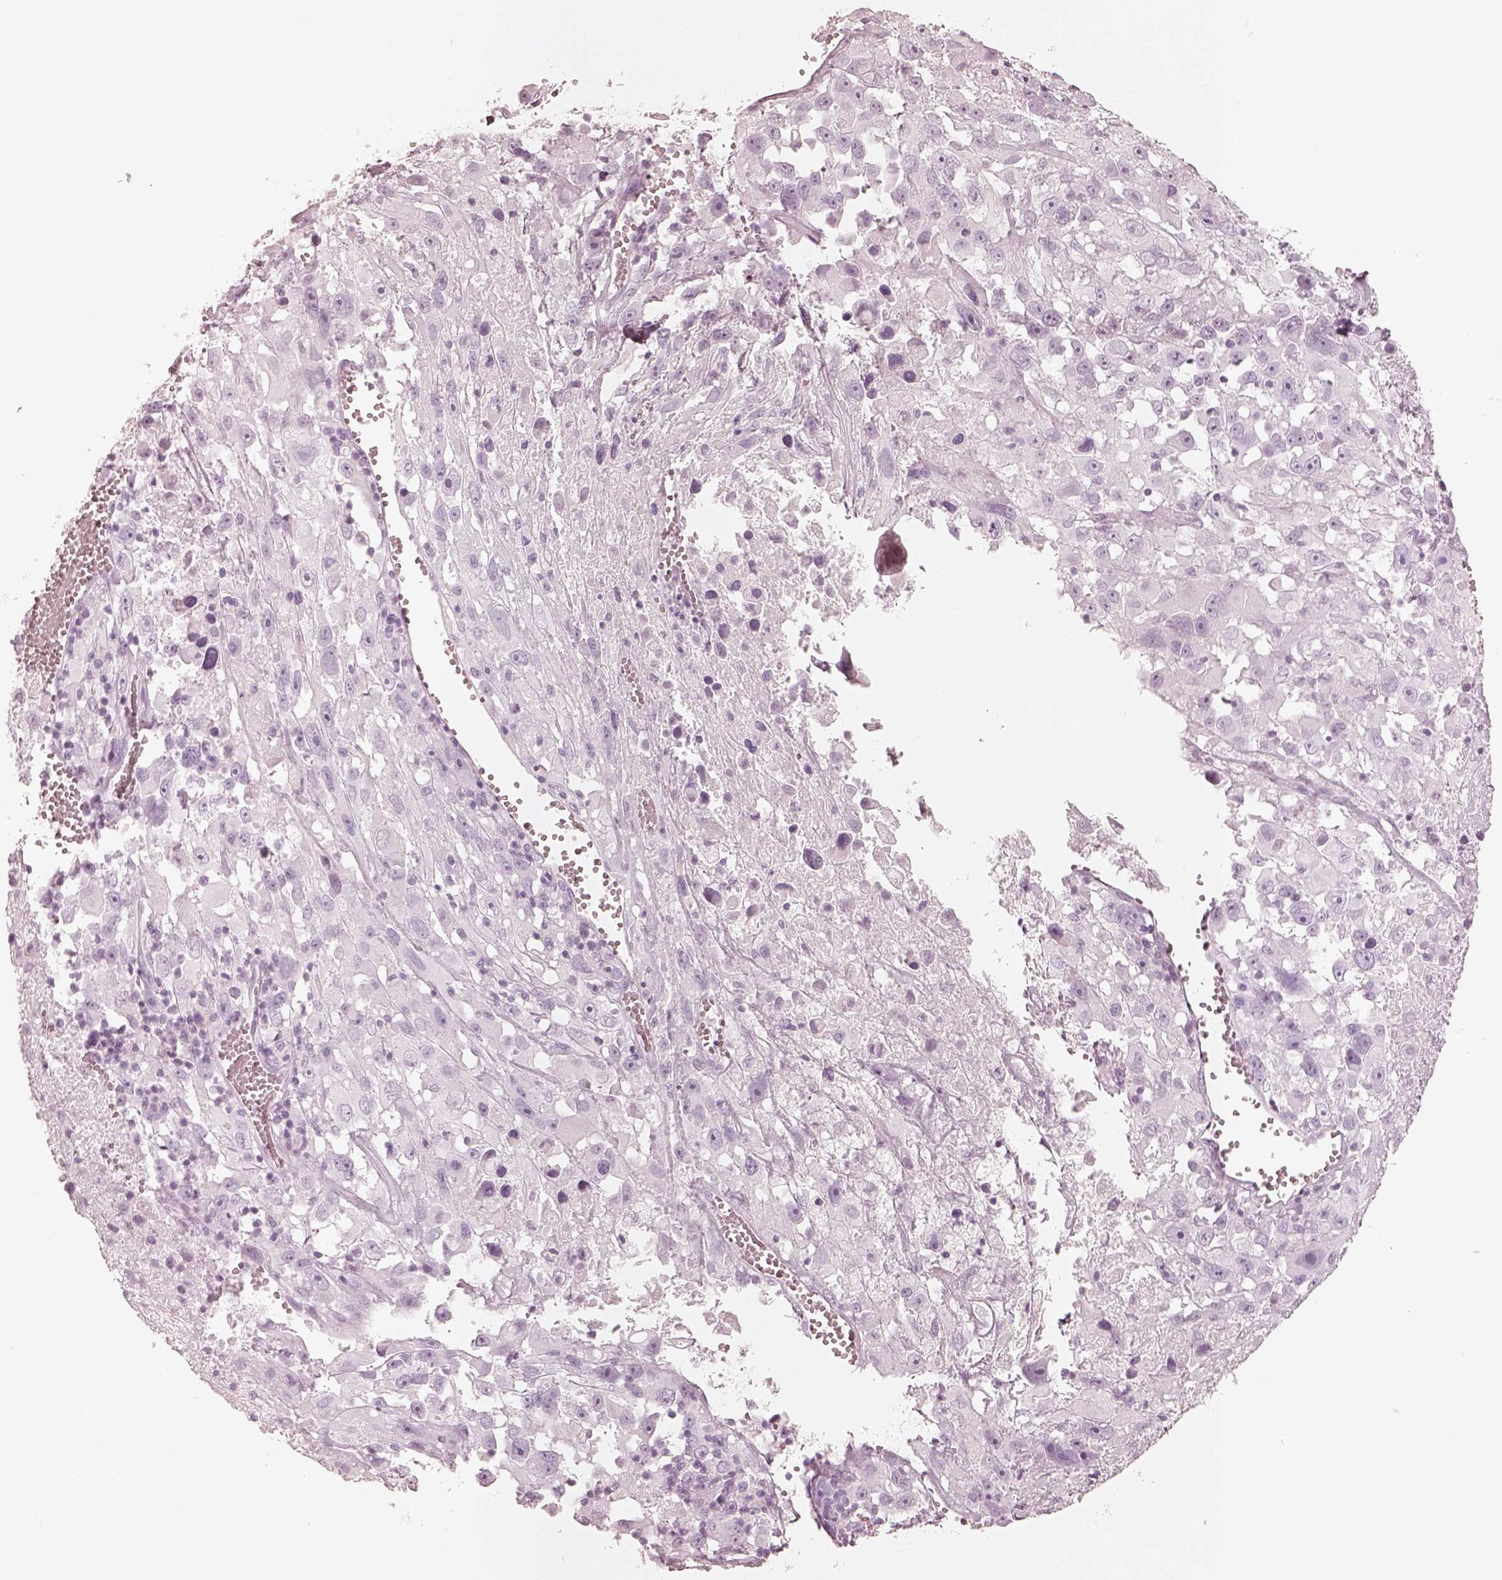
{"staining": {"intensity": "negative", "quantity": "none", "location": "none"}, "tissue": "melanoma", "cell_type": "Tumor cells", "image_type": "cancer", "snomed": [{"axis": "morphology", "description": "Malignant melanoma, Metastatic site"}, {"axis": "topography", "description": "Lymph node"}], "caption": "IHC photomicrograph of human malignant melanoma (metastatic site) stained for a protein (brown), which displays no positivity in tumor cells. Nuclei are stained in blue.", "gene": "KRT72", "patient": {"sex": "male", "age": 50}}